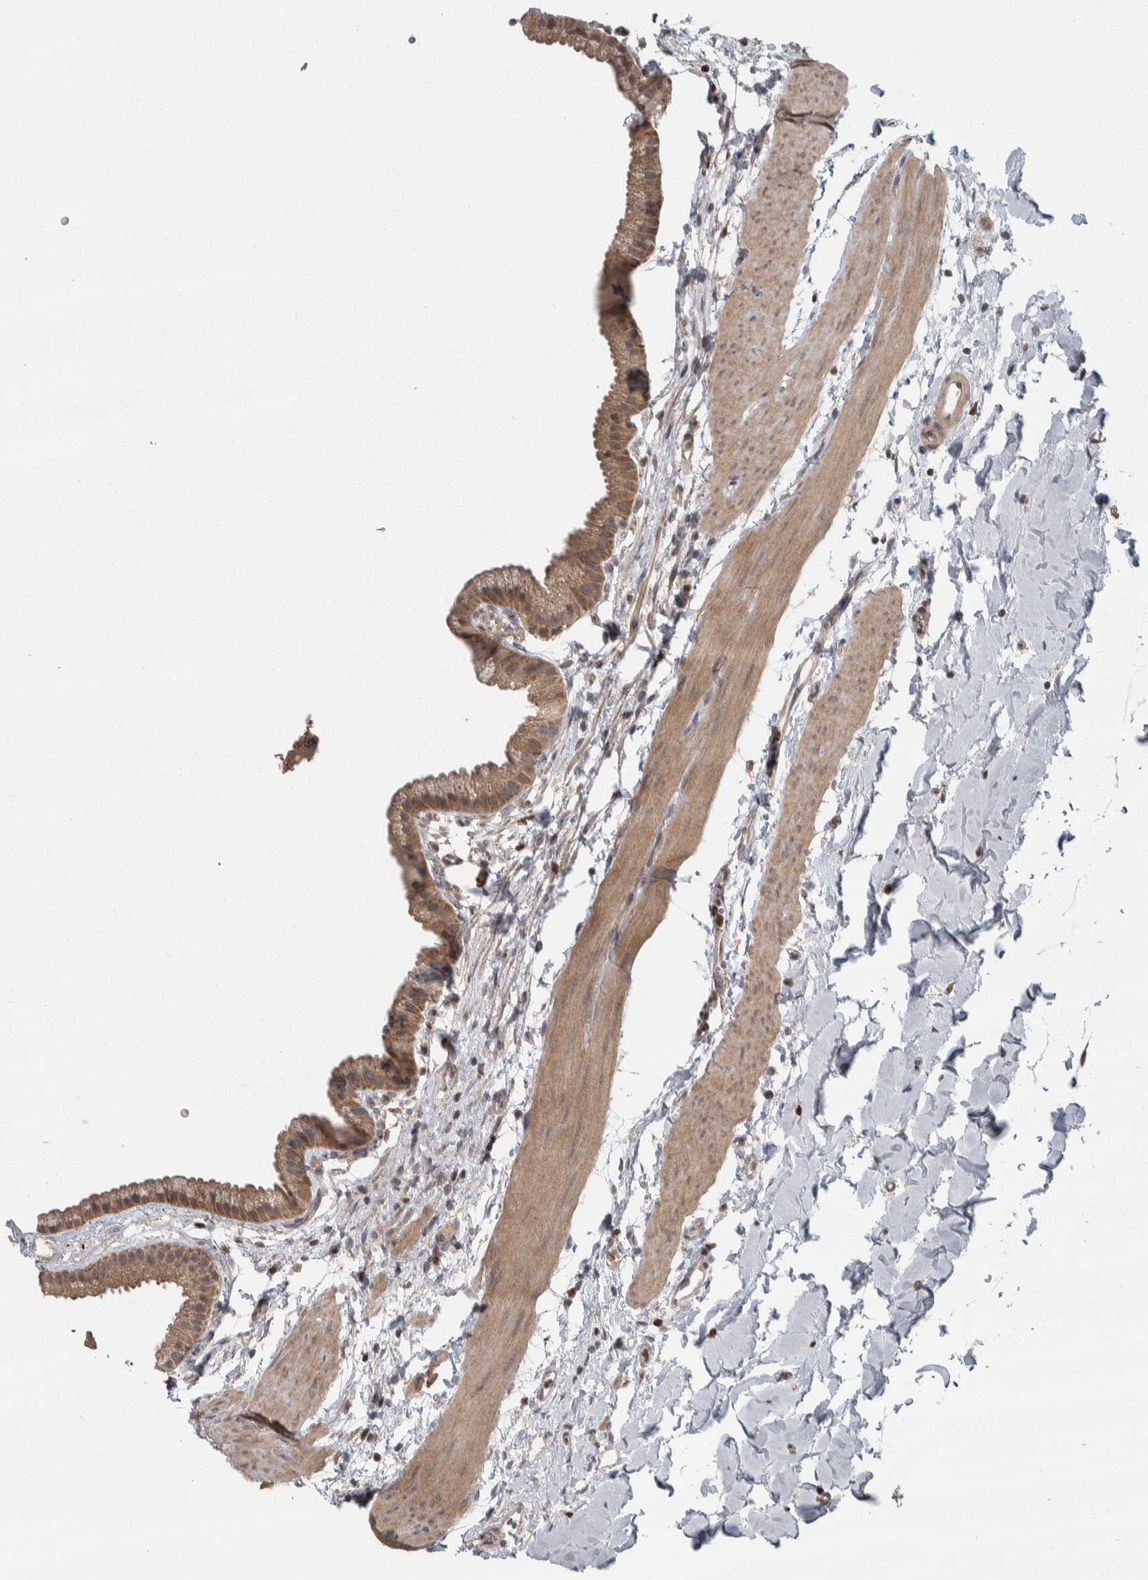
{"staining": {"intensity": "moderate", "quantity": ">75%", "location": "cytoplasmic/membranous"}, "tissue": "gallbladder", "cell_type": "Glandular cells", "image_type": "normal", "snomed": [{"axis": "morphology", "description": "Normal tissue, NOS"}, {"axis": "topography", "description": "Gallbladder"}], "caption": "There is medium levels of moderate cytoplasmic/membranous positivity in glandular cells of benign gallbladder, as demonstrated by immunohistochemical staining (brown color).", "gene": "CWC27", "patient": {"sex": "female", "age": 64}}